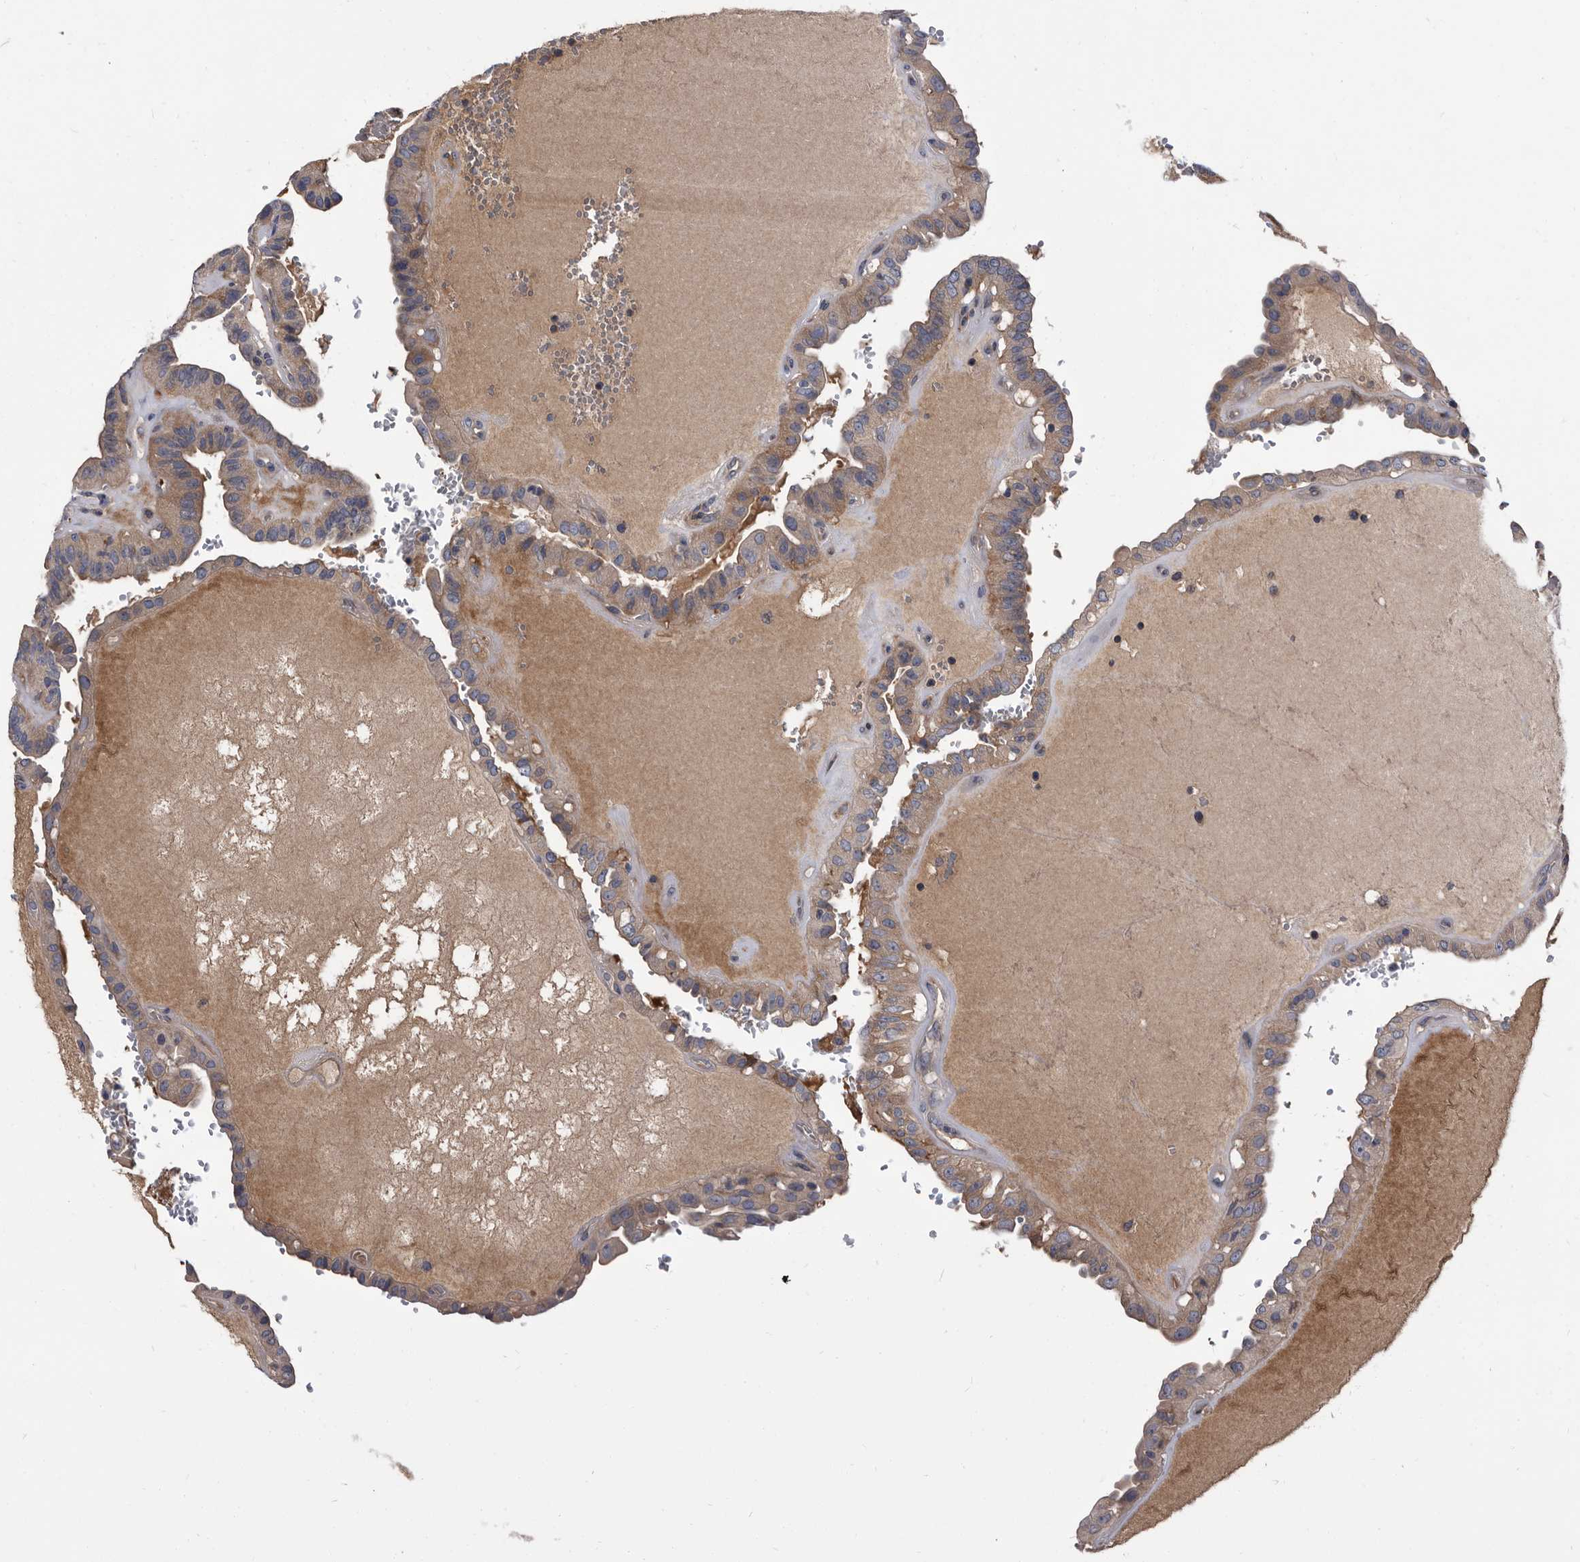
{"staining": {"intensity": "weak", "quantity": ">75%", "location": "cytoplasmic/membranous"}, "tissue": "thyroid cancer", "cell_type": "Tumor cells", "image_type": "cancer", "snomed": [{"axis": "morphology", "description": "Papillary adenocarcinoma, NOS"}, {"axis": "topography", "description": "Thyroid gland"}], "caption": "Thyroid cancer was stained to show a protein in brown. There is low levels of weak cytoplasmic/membranous staining in approximately >75% of tumor cells. (brown staining indicates protein expression, while blue staining denotes nuclei).", "gene": "DTNBP1", "patient": {"sex": "male", "age": 77}}